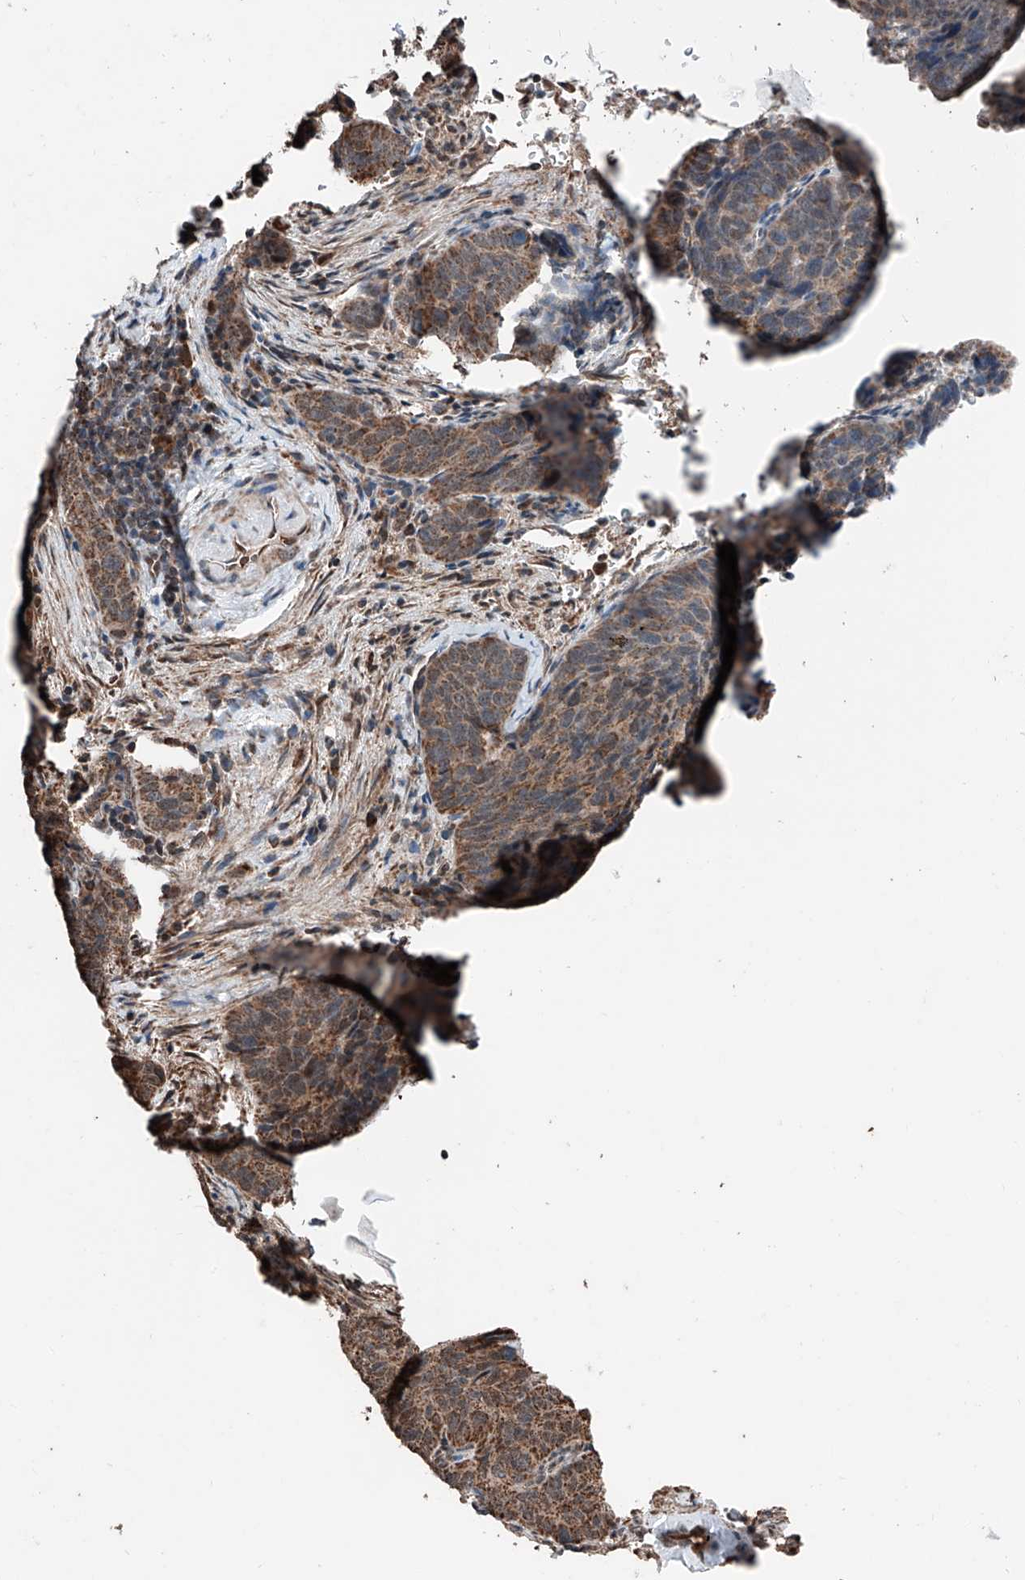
{"staining": {"intensity": "moderate", "quantity": ">75%", "location": "cytoplasmic/membranous"}, "tissue": "cervical cancer", "cell_type": "Tumor cells", "image_type": "cancer", "snomed": [{"axis": "morphology", "description": "Squamous cell carcinoma, NOS"}, {"axis": "topography", "description": "Cervix"}], "caption": "Brown immunohistochemical staining in cervical squamous cell carcinoma shows moderate cytoplasmic/membranous positivity in approximately >75% of tumor cells.", "gene": "ZNF445", "patient": {"sex": "female", "age": 60}}